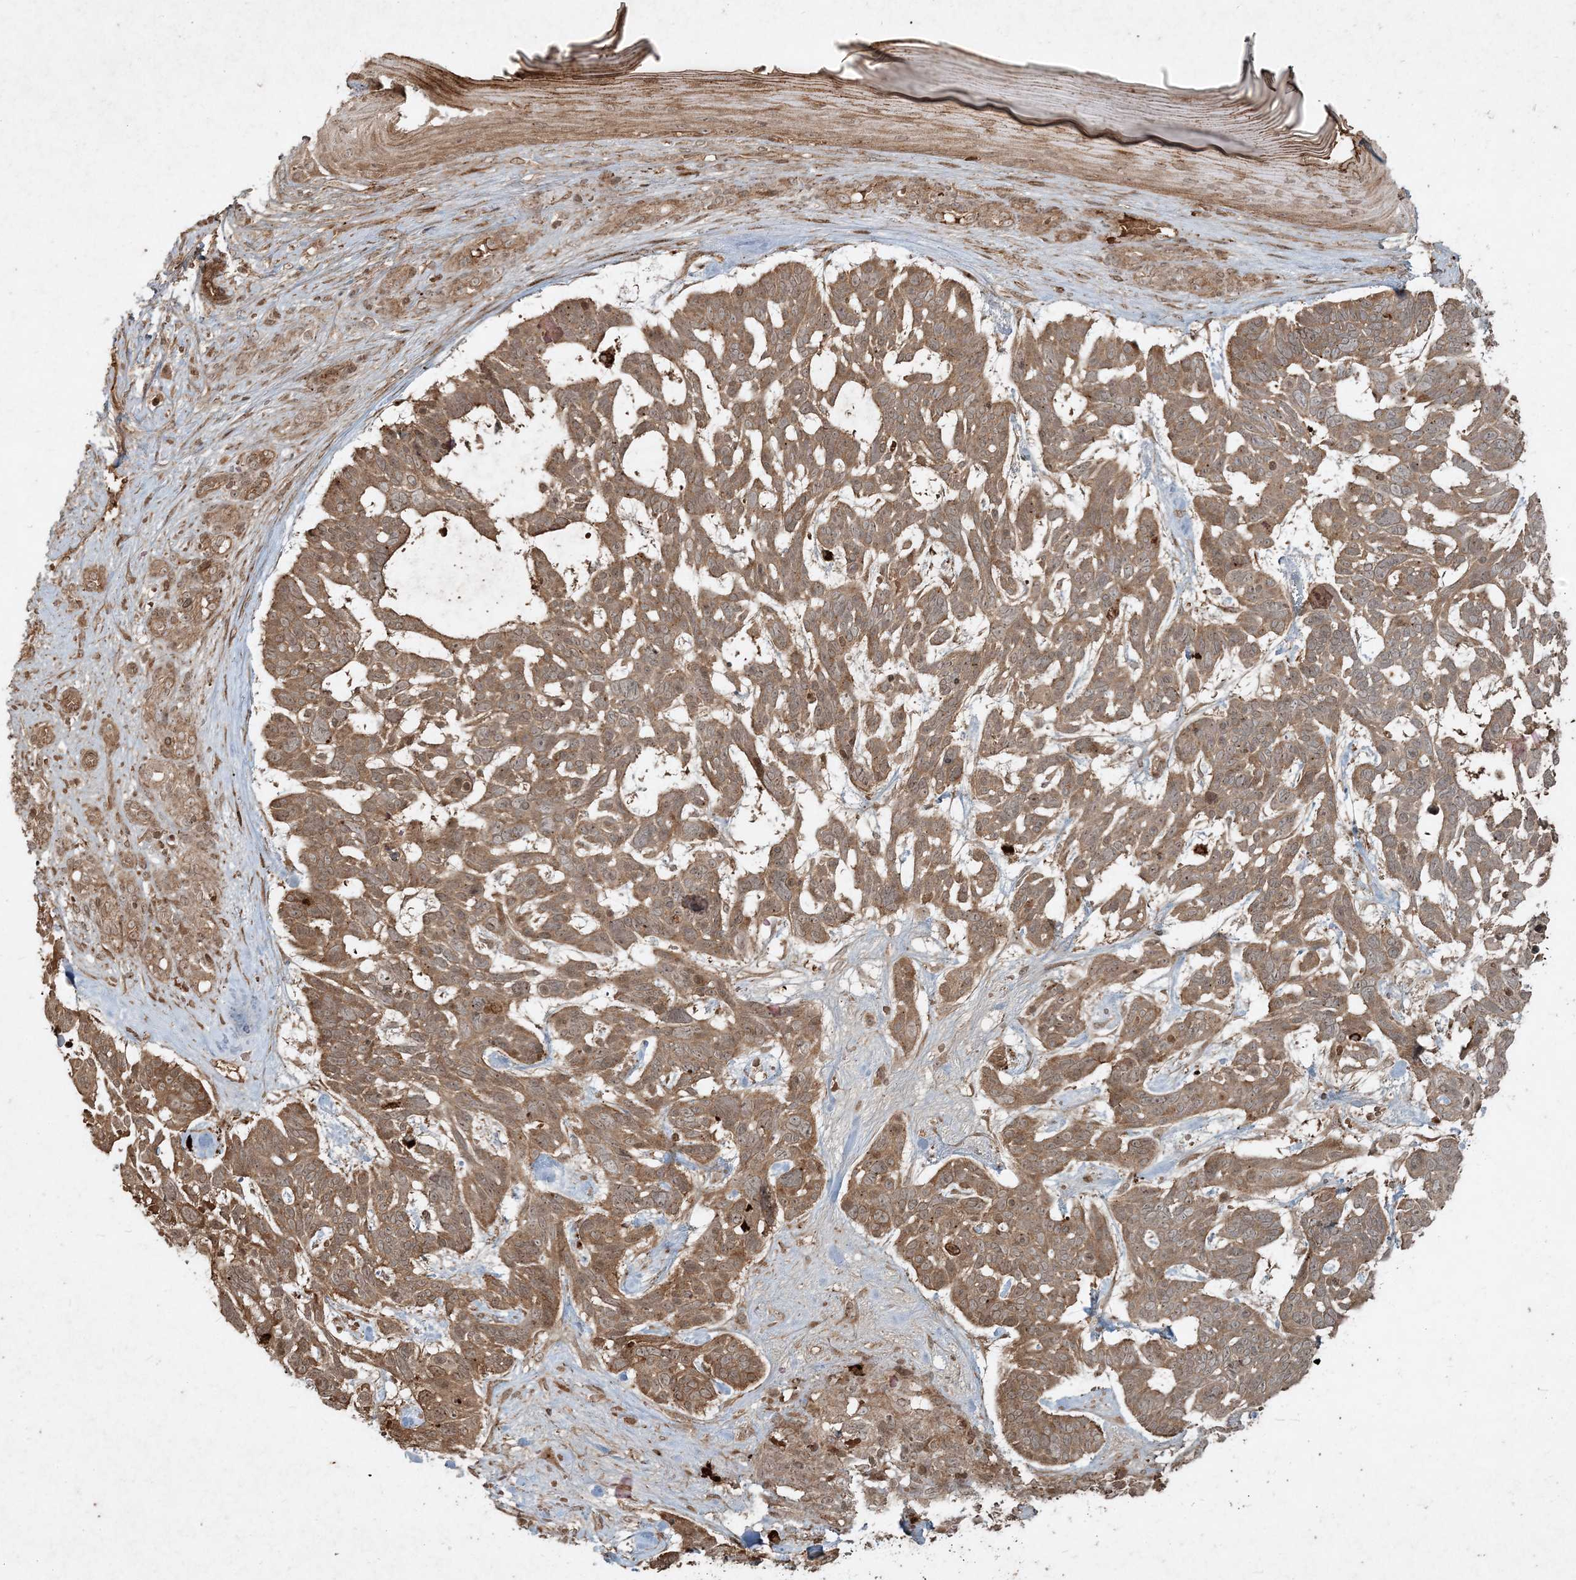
{"staining": {"intensity": "moderate", "quantity": ">75%", "location": "cytoplasmic/membranous"}, "tissue": "skin cancer", "cell_type": "Tumor cells", "image_type": "cancer", "snomed": [{"axis": "morphology", "description": "Basal cell carcinoma"}, {"axis": "topography", "description": "Skin"}], "caption": "The micrograph shows a brown stain indicating the presence of a protein in the cytoplasmic/membranous of tumor cells in skin cancer (basal cell carcinoma).", "gene": "NARS1", "patient": {"sex": "male", "age": 88}}